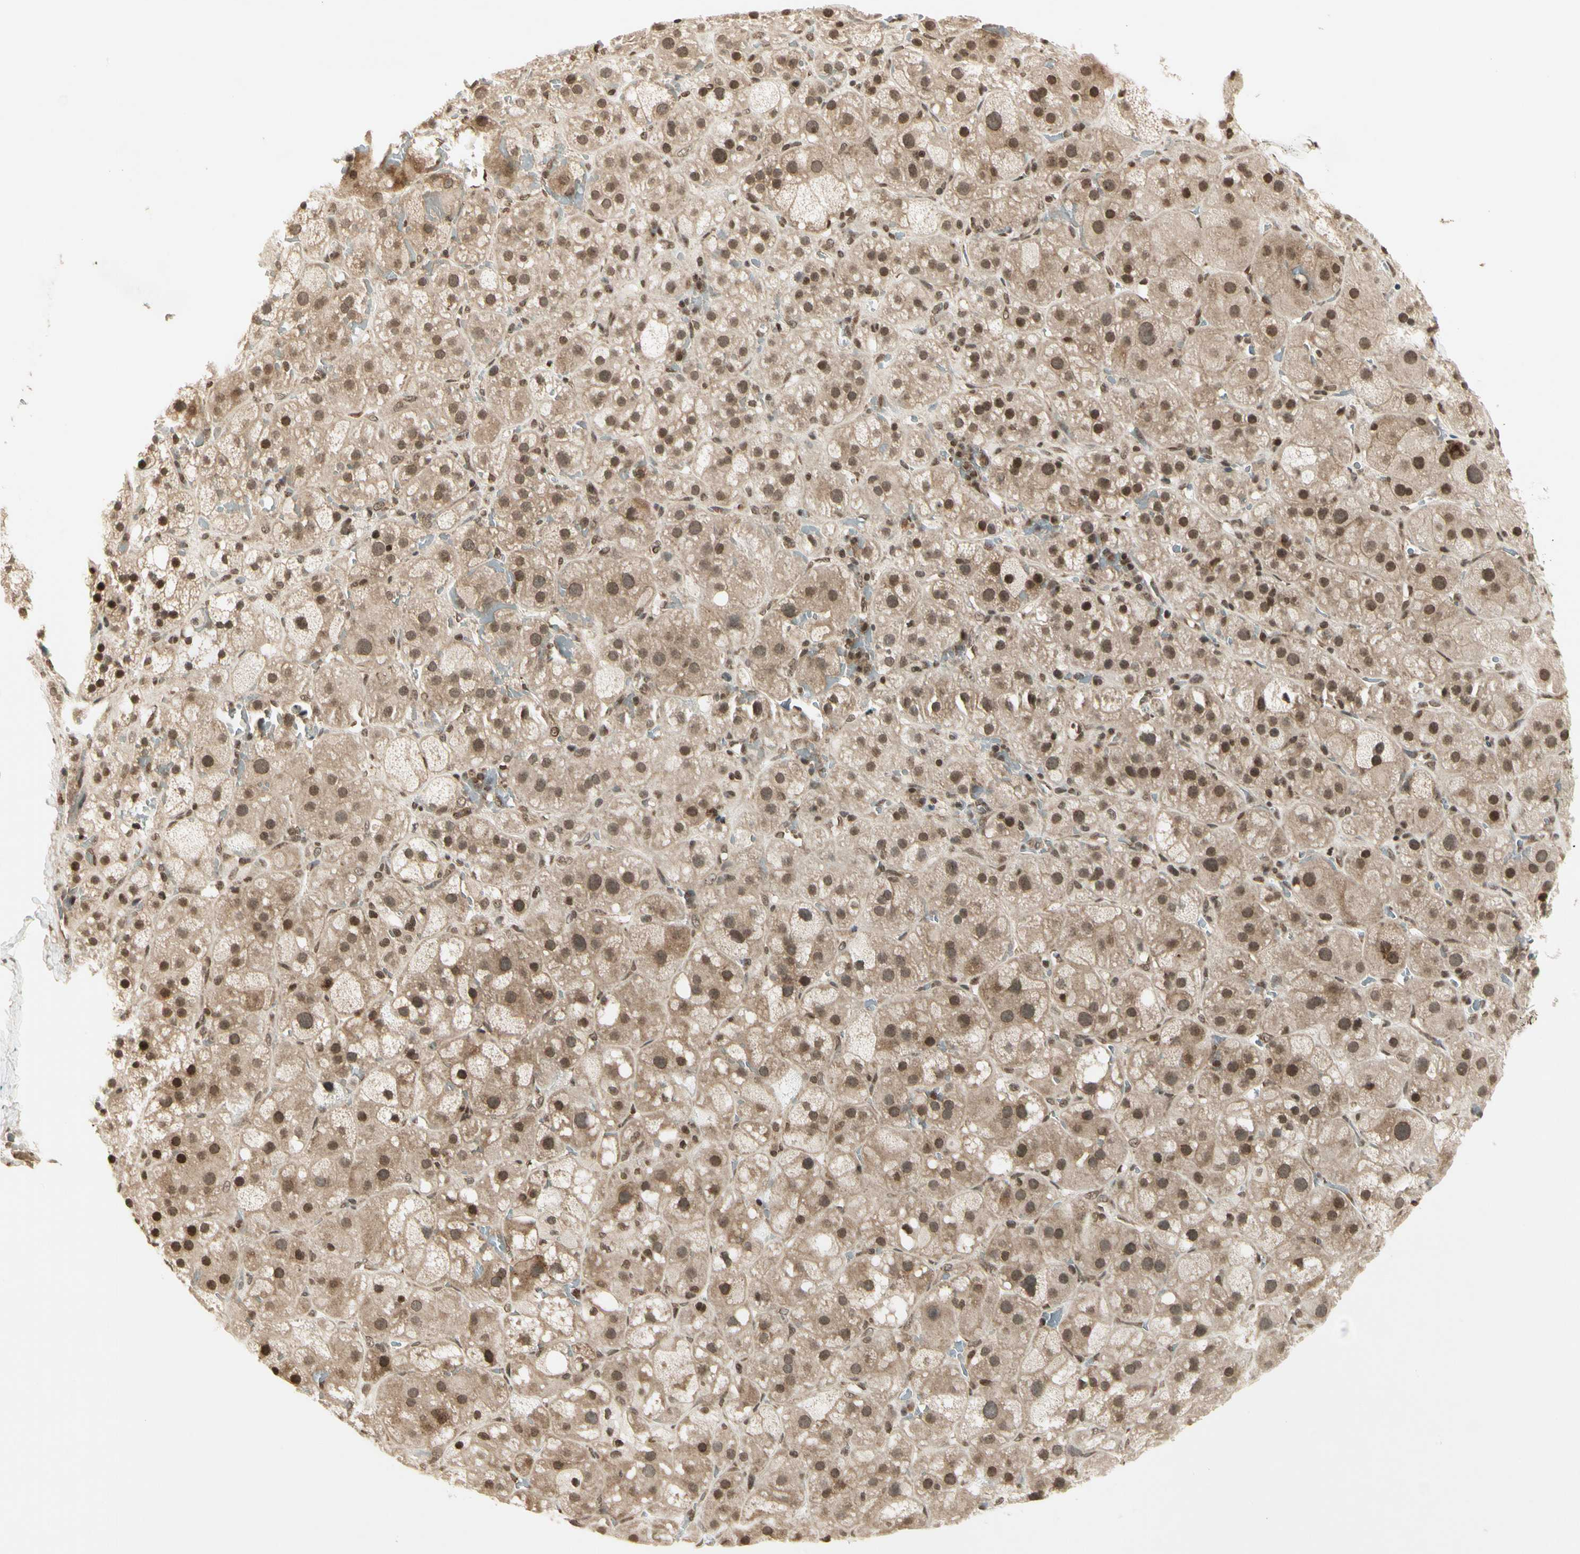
{"staining": {"intensity": "moderate", "quantity": ">75%", "location": "cytoplasmic/membranous,nuclear"}, "tissue": "adrenal gland", "cell_type": "Glandular cells", "image_type": "normal", "snomed": [{"axis": "morphology", "description": "Normal tissue, NOS"}, {"axis": "topography", "description": "Adrenal gland"}], "caption": "Immunohistochemistry (IHC) image of benign adrenal gland stained for a protein (brown), which displays medium levels of moderate cytoplasmic/membranous,nuclear staining in approximately >75% of glandular cells.", "gene": "SMN2", "patient": {"sex": "female", "age": 47}}